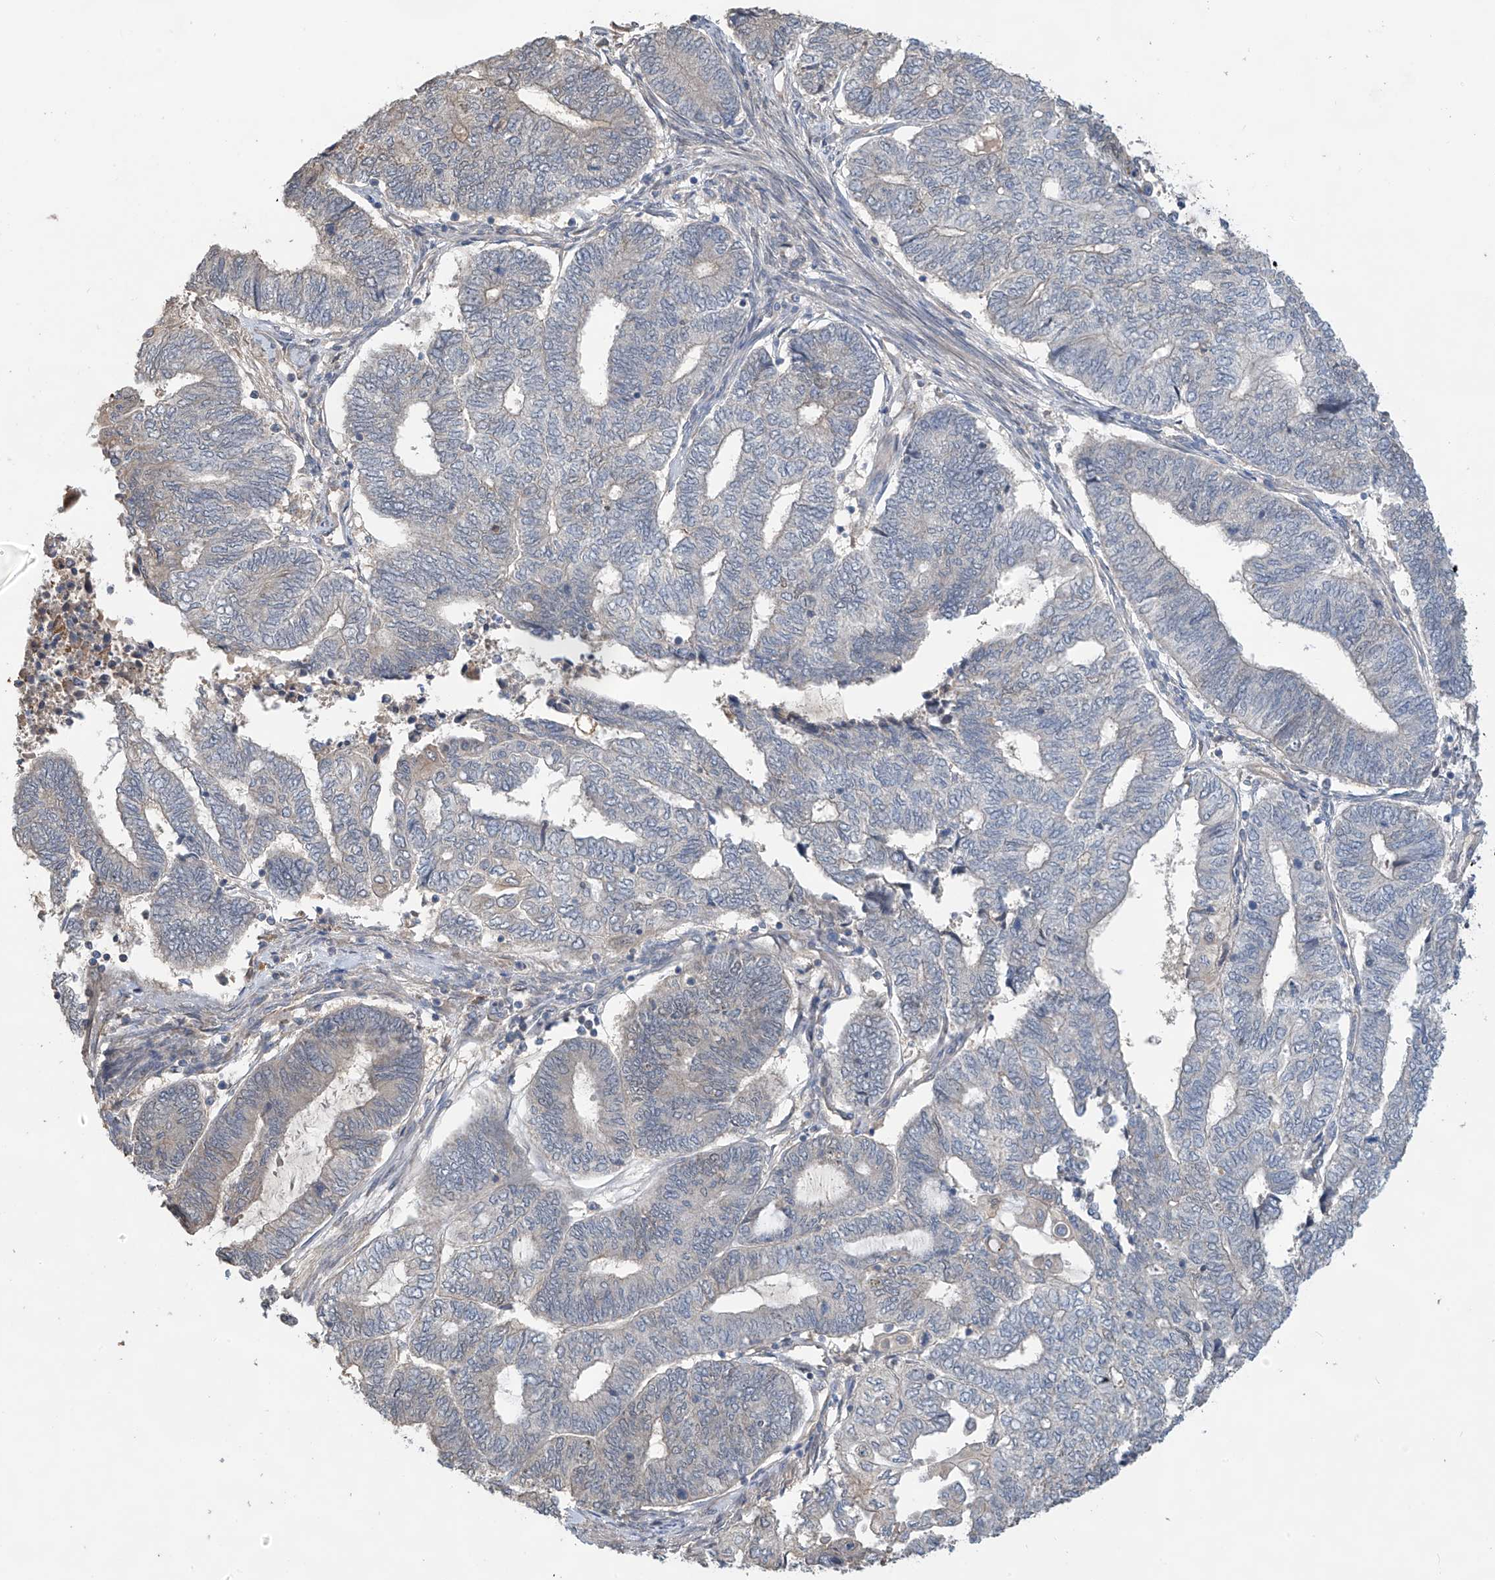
{"staining": {"intensity": "negative", "quantity": "none", "location": "none"}, "tissue": "endometrial cancer", "cell_type": "Tumor cells", "image_type": "cancer", "snomed": [{"axis": "morphology", "description": "Adenocarcinoma, NOS"}, {"axis": "topography", "description": "Uterus"}, {"axis": "topography", "description": "Endometrium"}], "caption": "Image shows no protein expression in tumor cells of endometrial adenocarcinoma tissue. The staining was performed using DAB (3,3'-diaminobenzidine) to visualize the protein expression in brown, while the nuclei were stained in blue with hematoxylin (Magnification: 20x).", "gene": "PHACTR4", "patient": {"sex": "female", "age": 70}}